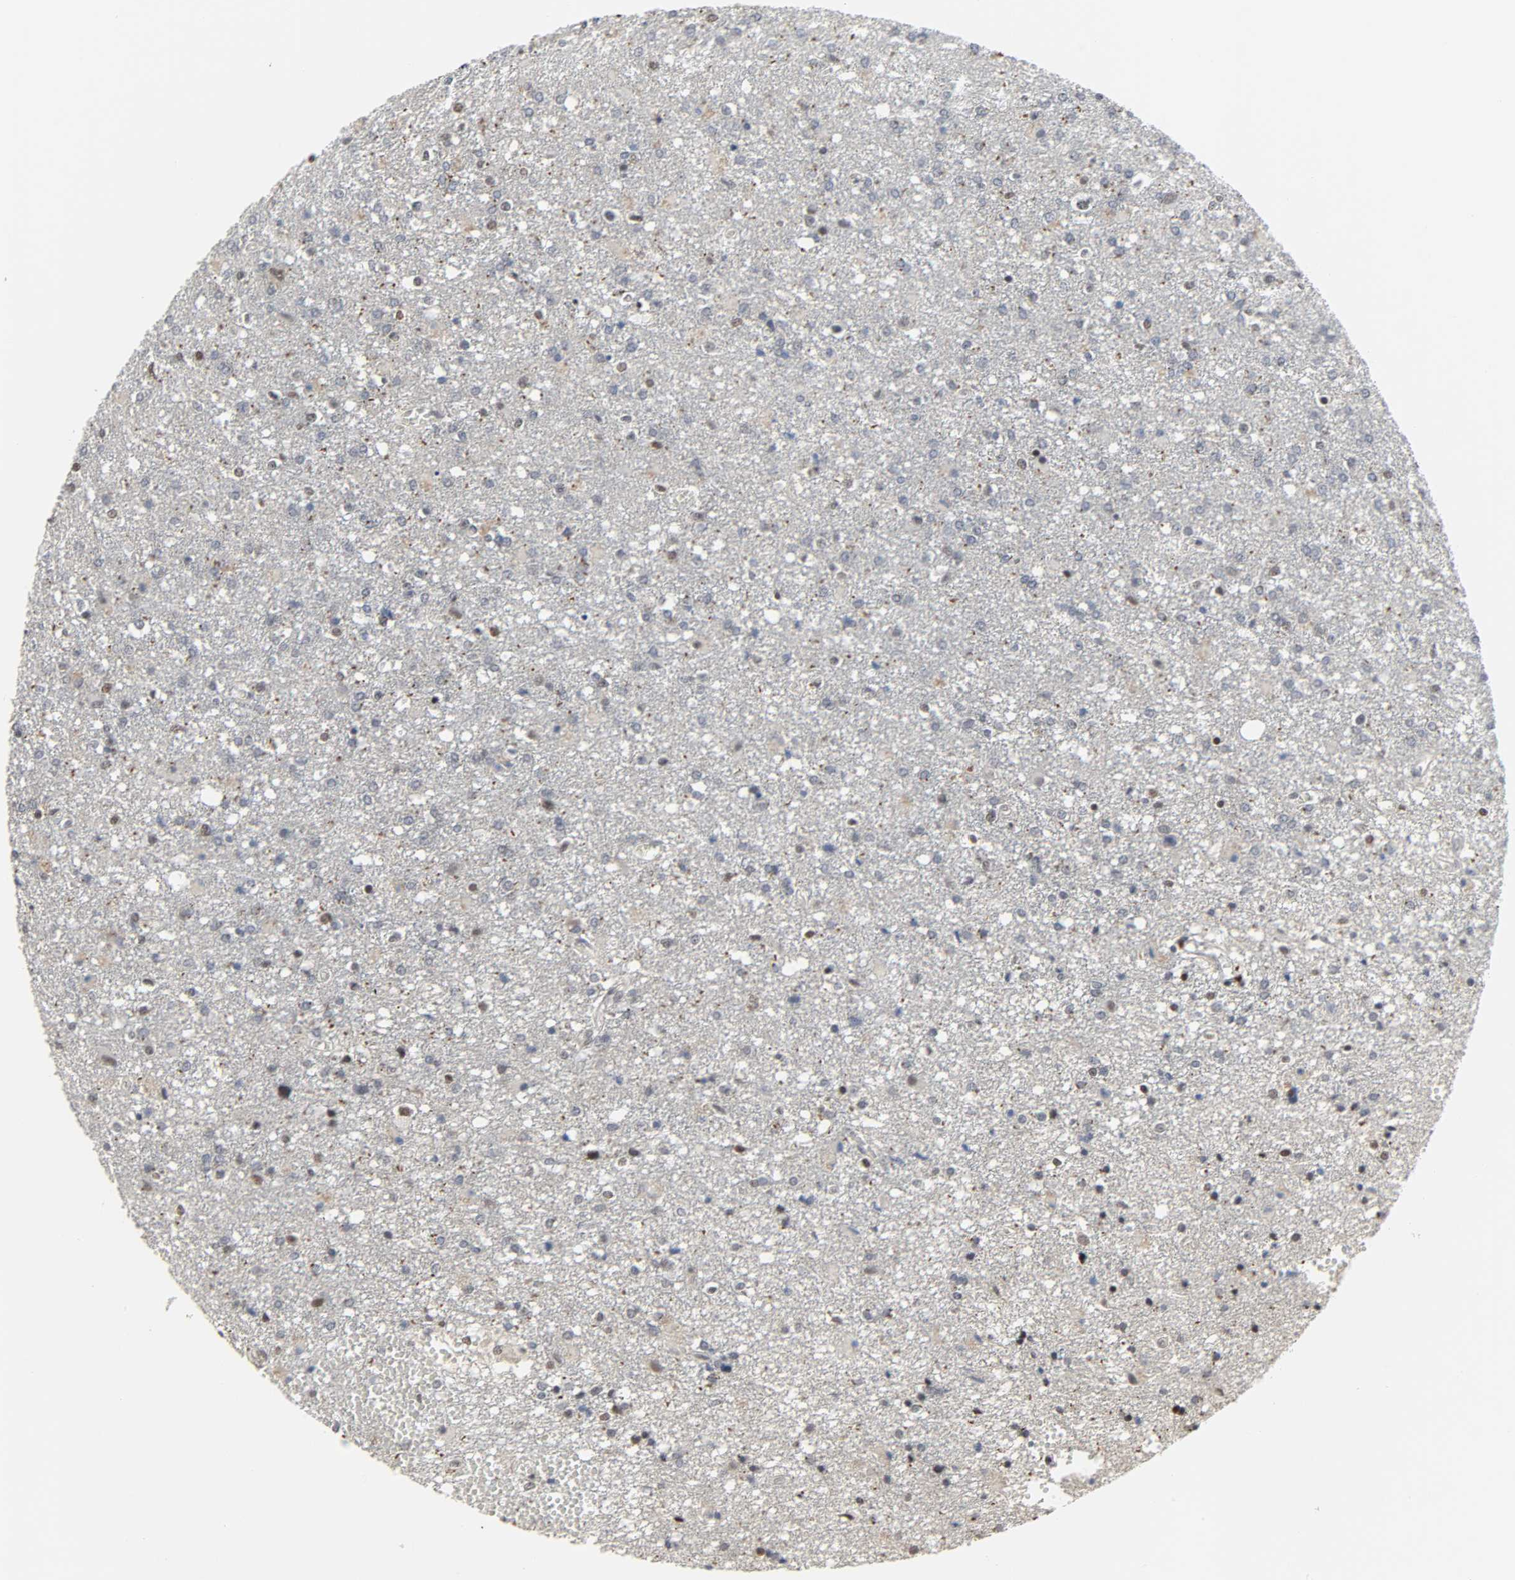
{"staining": {"intensity": "weak", "quantity": "25%-75%", "location": "nuclear"}, "tissue": "glioma", "cell_type": "Tumor cells", "image_type": "cancer", "snomed": [{"axis": "morphology", "description": "Glioma, malignant, High grade"}, {"axis": "topography", "description": "Cerebral cortex"}], "caption": "Immunohistochemistry (DAB (3,3'-diaminobenzidine)) staining of glioma shows weak nuclear protein expression in about 25%-75% of tumor cells.", "gene": "DAZAP1", "patient": {"sex": "male", "age": 76}}